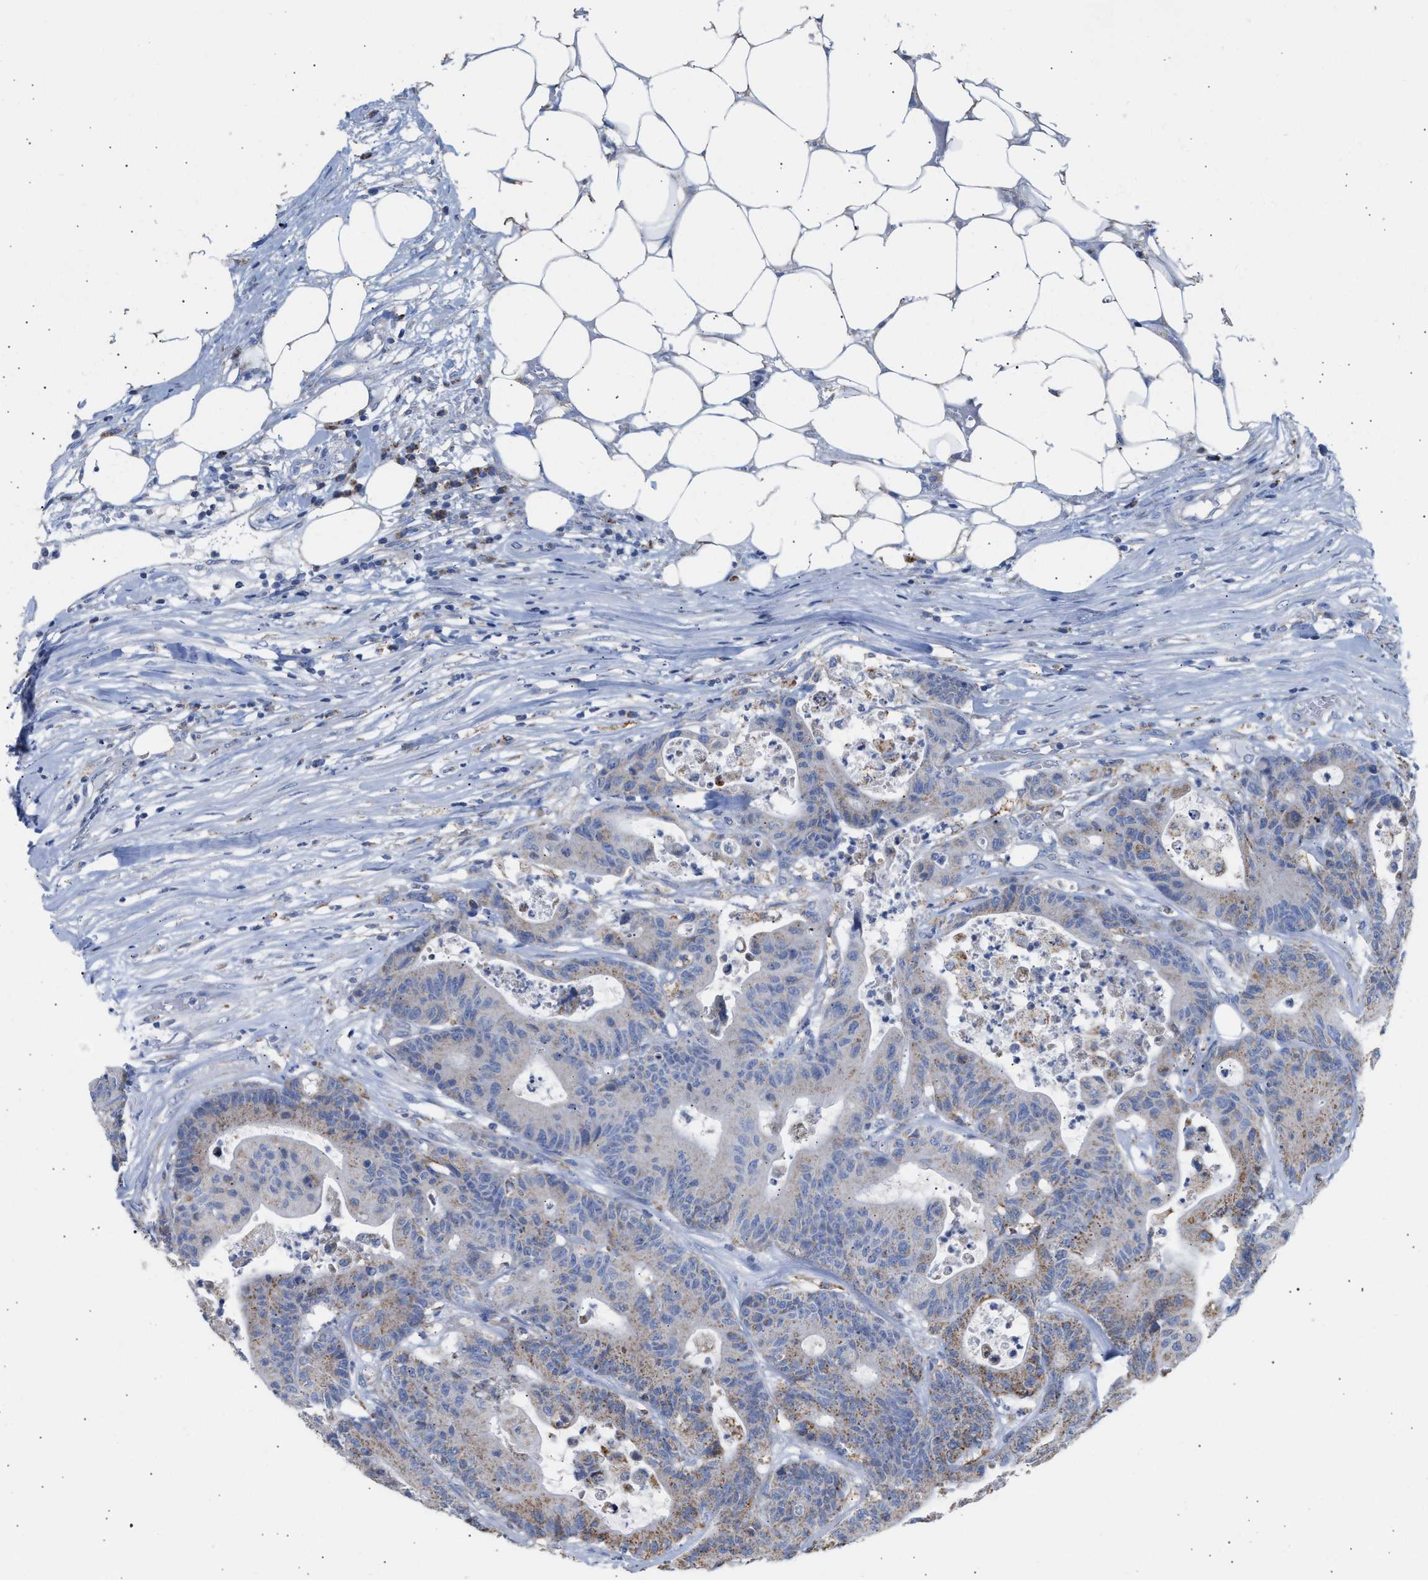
{"staining": {"intensity": "weak", "quantity": "25%-75%", "location": "cytoplasmic/membranous"}, "tissue": "colorectal cancer", "cell_type": "Tumor cells", "image_type": "cancer", "snomed": [{"axis": "morphology", "description": "Adenocarcinoma, NOS"}, {"axis": "topography", "description": "Colon"}], "caption": "The immunohistochemical stain highlights weak cytoplasmic/membranous staining in tumor cells of adenocarcinoma (colorectal) tissue.", "gene": "ACOT13", "patient": {"sex": "female", "age": 84}}